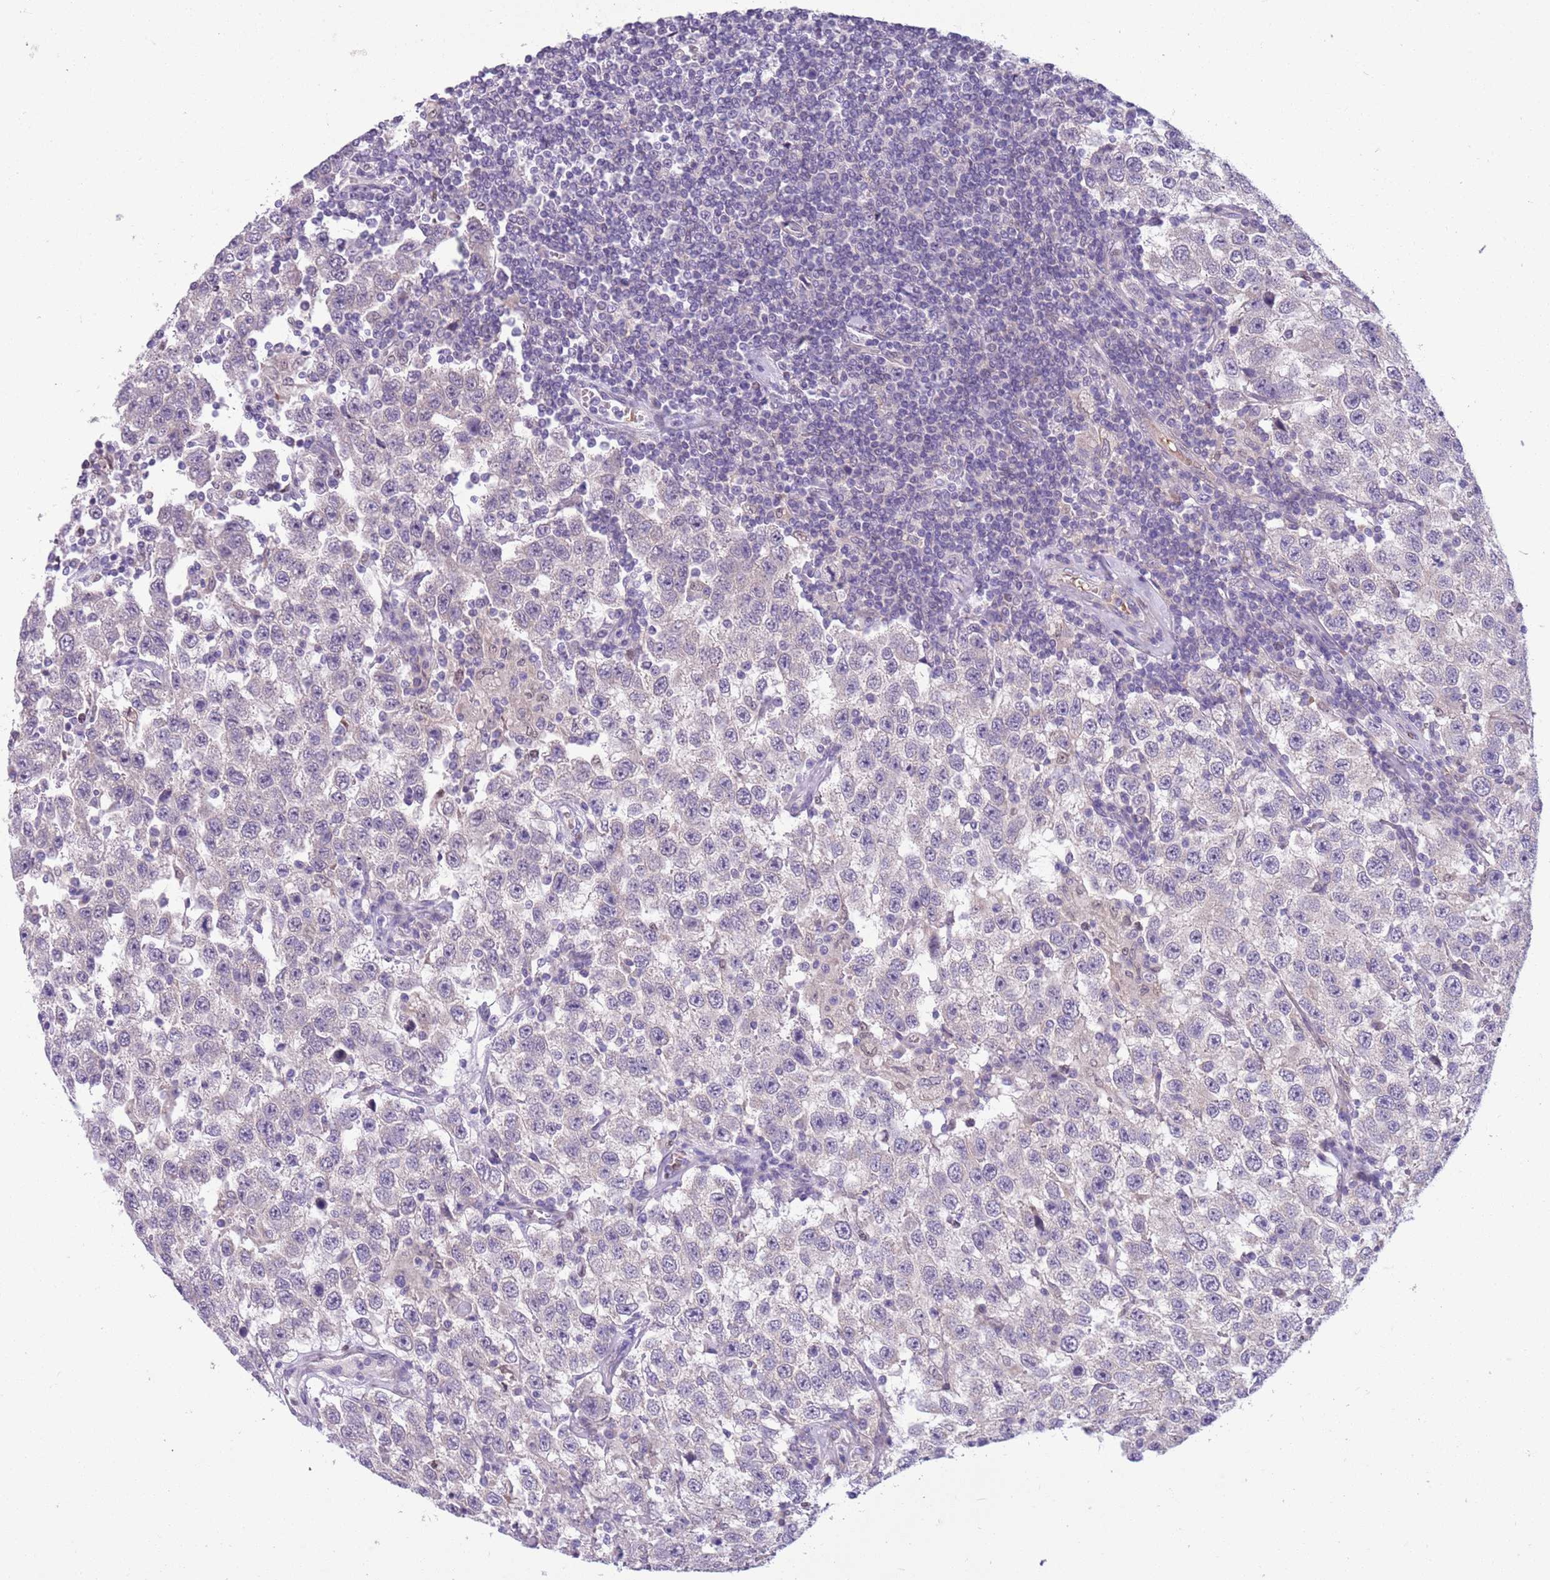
{"staining": {"intensity": "negative", "quantity": "none", "location": "none"}, "tissue": "testis cancer", "cell_type": "Tumor cells", "image_type": "cancer", "snomed": [{"axis": "morphology", "description": "Seminoma, NOS"}, {"axis": "topography", "description": "Testis"}], "caption": "A high-resolution photomicrograph shows immunohistochemistry staining of testis cancer, which exhibits no significant expression in tumor cells. The staining is performed using DAB (3,3'-diaminobenzidine) brown chromogen with nuclei counter-stained in using hematoxylin.", "gene": "ADCY7", "patient": {"sex": "male", "age": 41}}